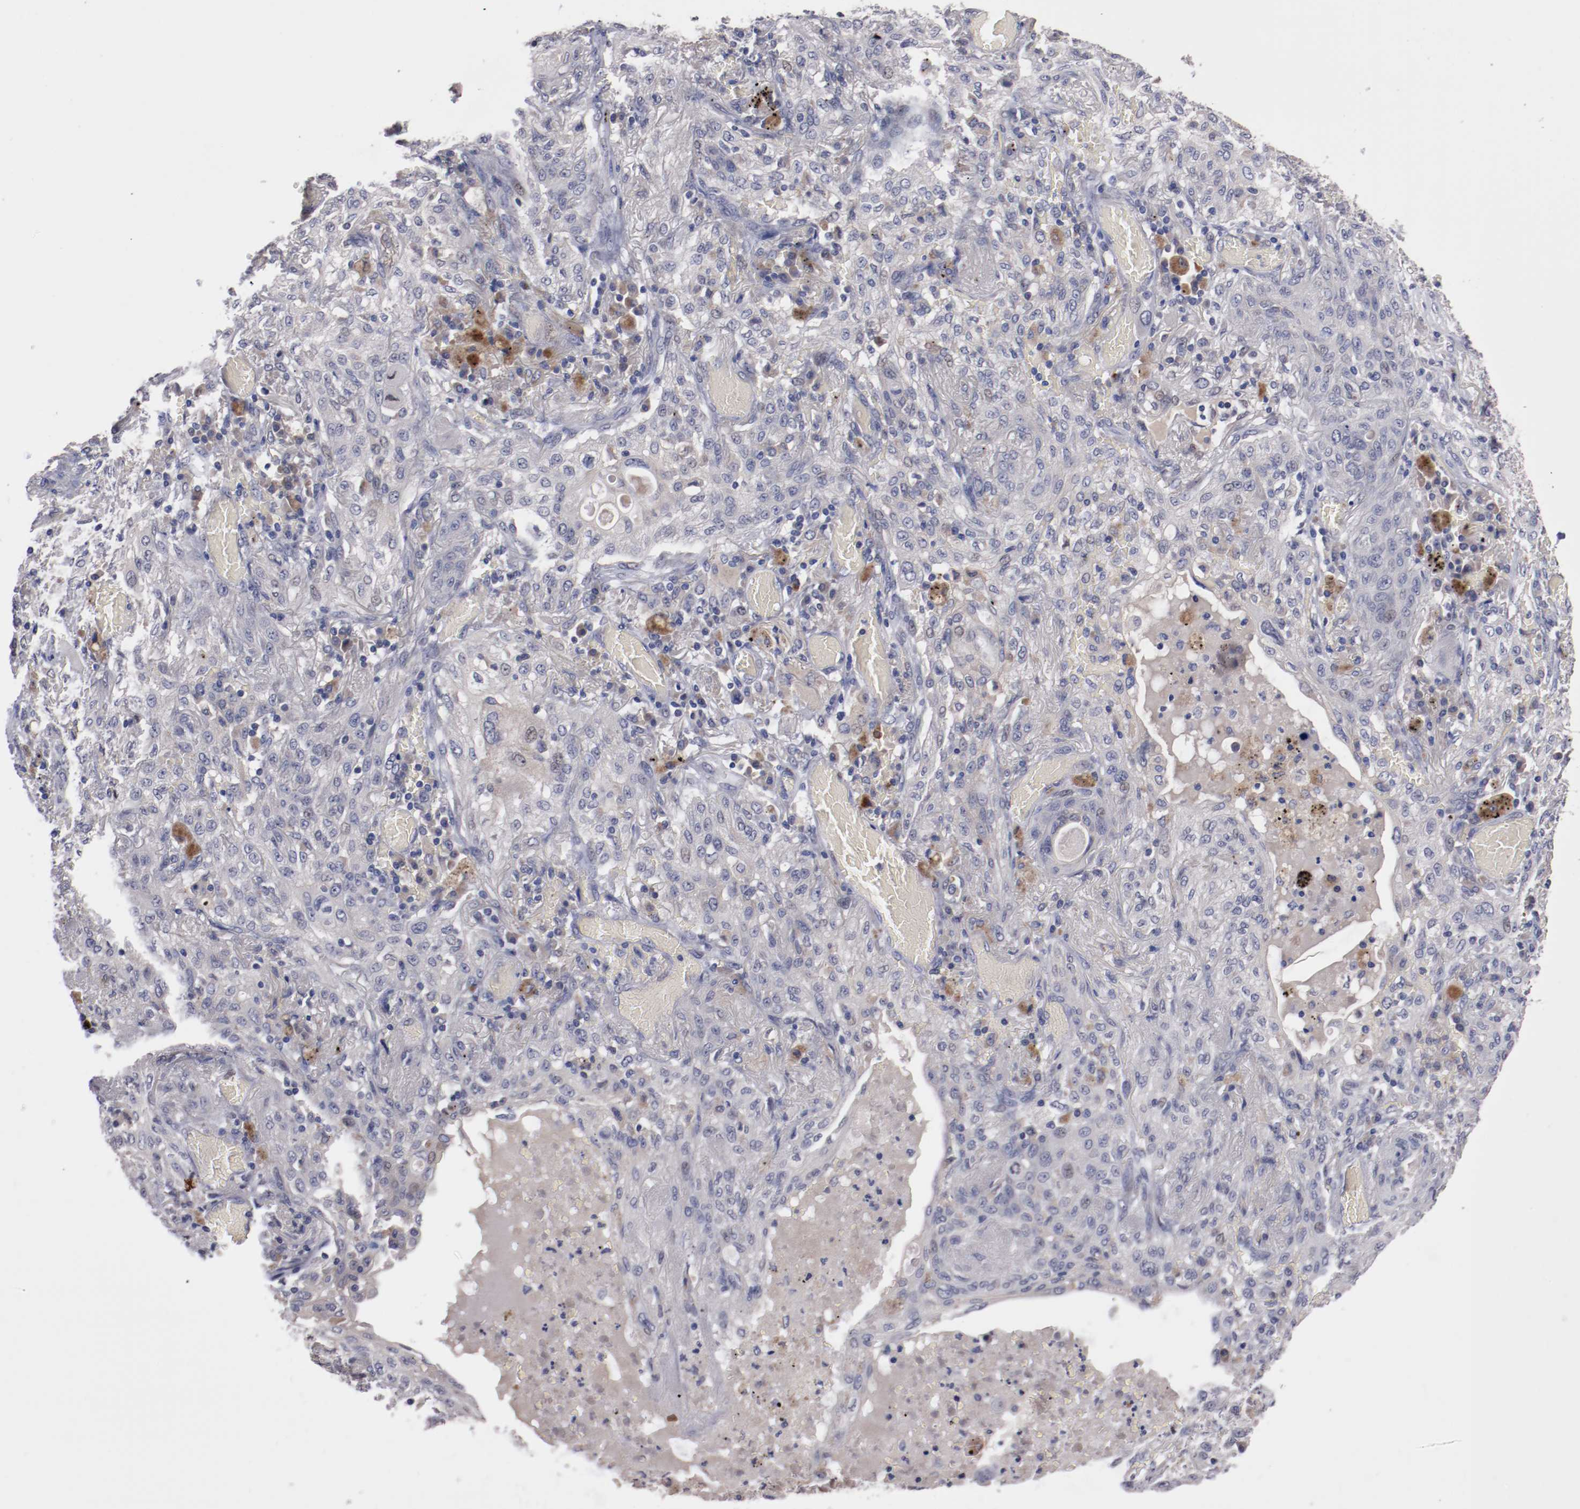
{"staining": {"intensity": "weak", "quantity": "<25%", "location": "cytoplasmic/membranous"}, "tissue": "lung cancer", "cell_type": "Tumor cells", "image_type": "cancer", "snomed": [{"axis": "morphology", "description": "Squamous cell carcinoma, NOS"}, {"axis": "topography", "description": "Lung"}], "caption": "Immunohistochemistry (IHC) image of neoplastic tissue: squamous cell carcinoma (lung) stained with DAB displays no significant protein positivity in tumor cells. (DAB immunohistochemistry with hematoxylin counter stain).", "gene": "FAM81A", "patient": {"sex": "female", "age": 47}}